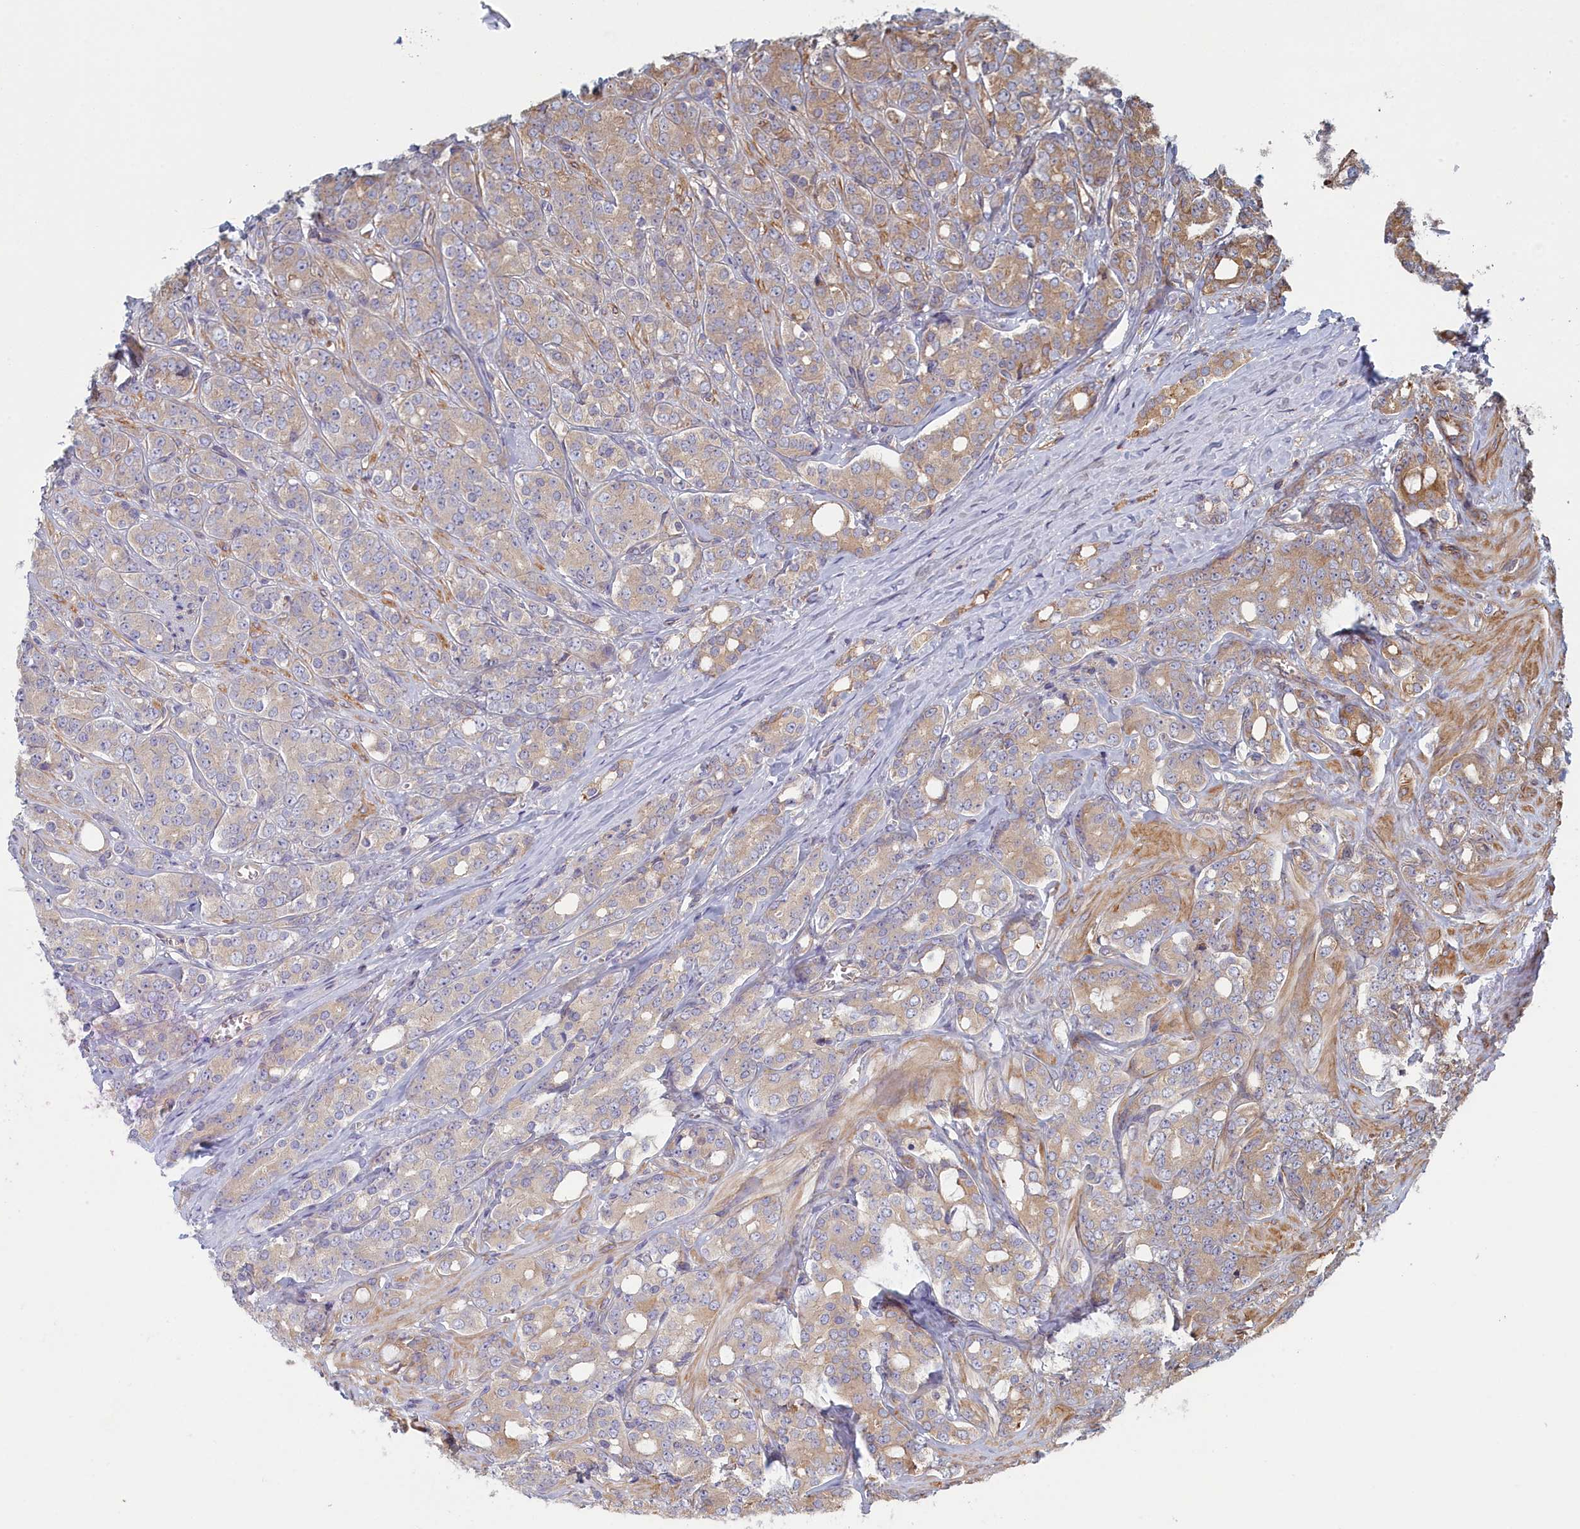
{"staining": {"intensity": "moderate", "quantity": "25%-75%", "location": "cytoplasmic/membranous"}, "tissue": "prostate cancer", "cell_type": "Tumor cells", "image_type": "cancer", "snomed": [{"axis": "morphology", "description": "Adenocarcinoma, High grade"}, {"axis": "topography", "description": "Prostate"}], "caption": "Immunohistochemistry (IHC) histopathology image of prostate cancer (adenocarcinoma (high-grade)) stained for a protein (brown), which reveals medium levels of moderate cytoplasmic/membranous expression in approximately 25%-75% of tumor cells.", "gene": "RILPL1", "patient": {"sex": "male", "age": 62}}